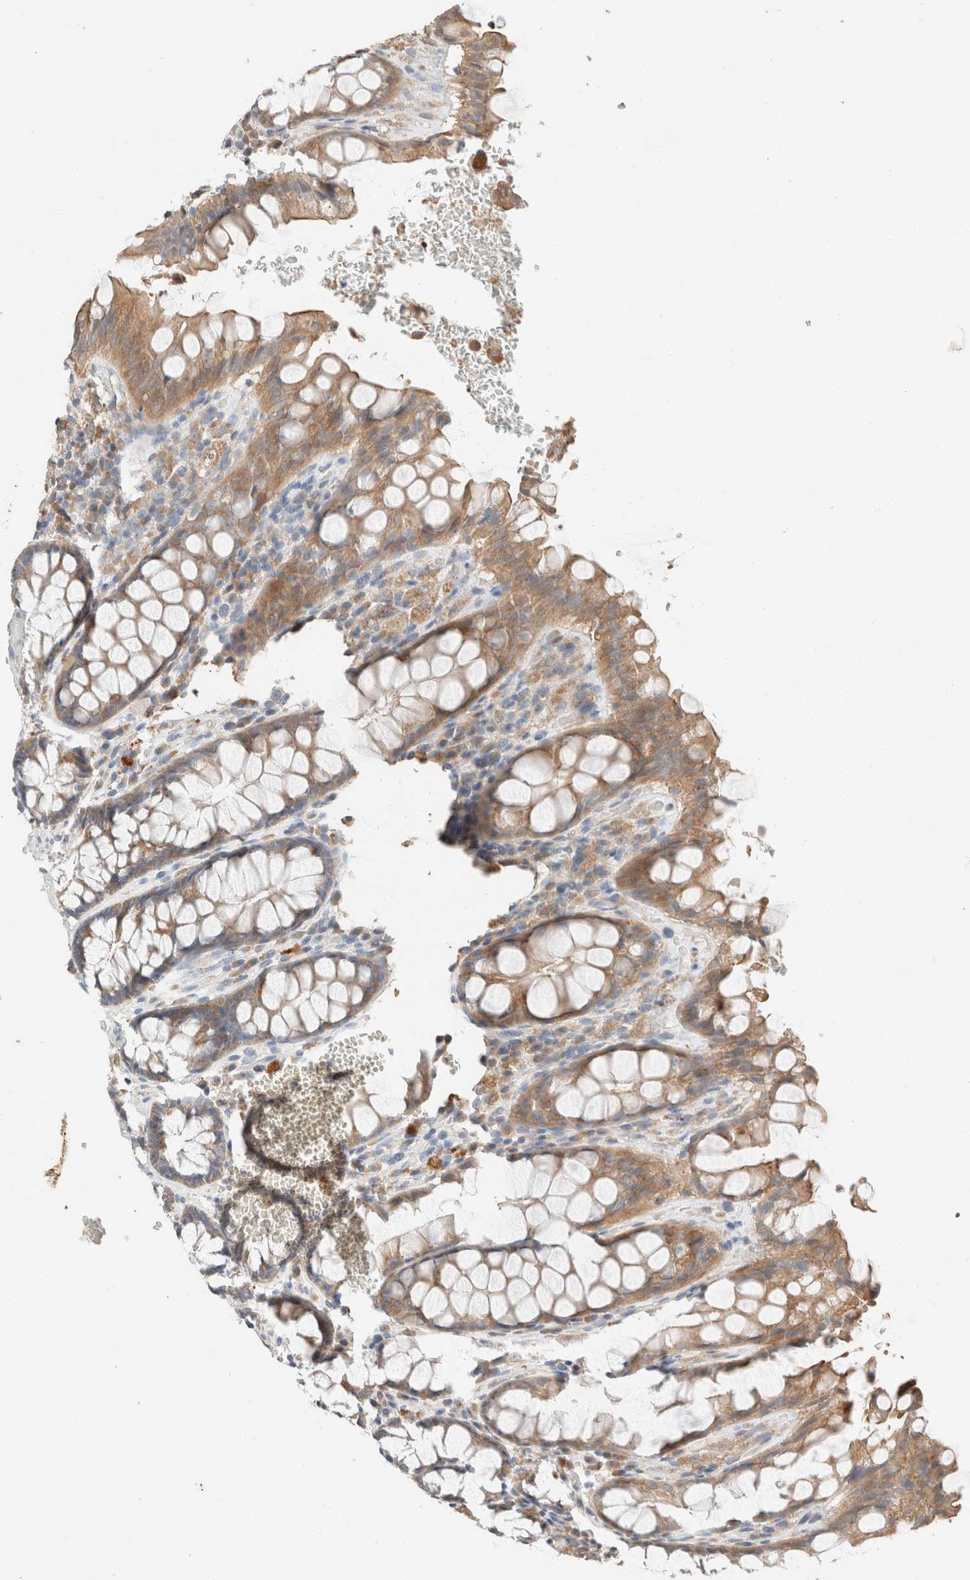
{"staining": {"intensity": "moderate", "quantity": ">75%", "location": "cytoplasmic/membranous"}, "tissue": "rectum", "cell_type": "Glandular cells", "image_type": "normal", "snomed": [{"axis": "morphology", "description": "Normal tissue, NOS"}, {"axis": "topography", "description": "Rectum"}], "caption": "Immunohistochemistry (IHC) of unremarkable rectum demonstrates medium levels of moderate cytoplasmic/membranous staining in about >75% of glandular cells.", "gene": "TUBD1", "patient": {"sex": "male", "age": 64}}